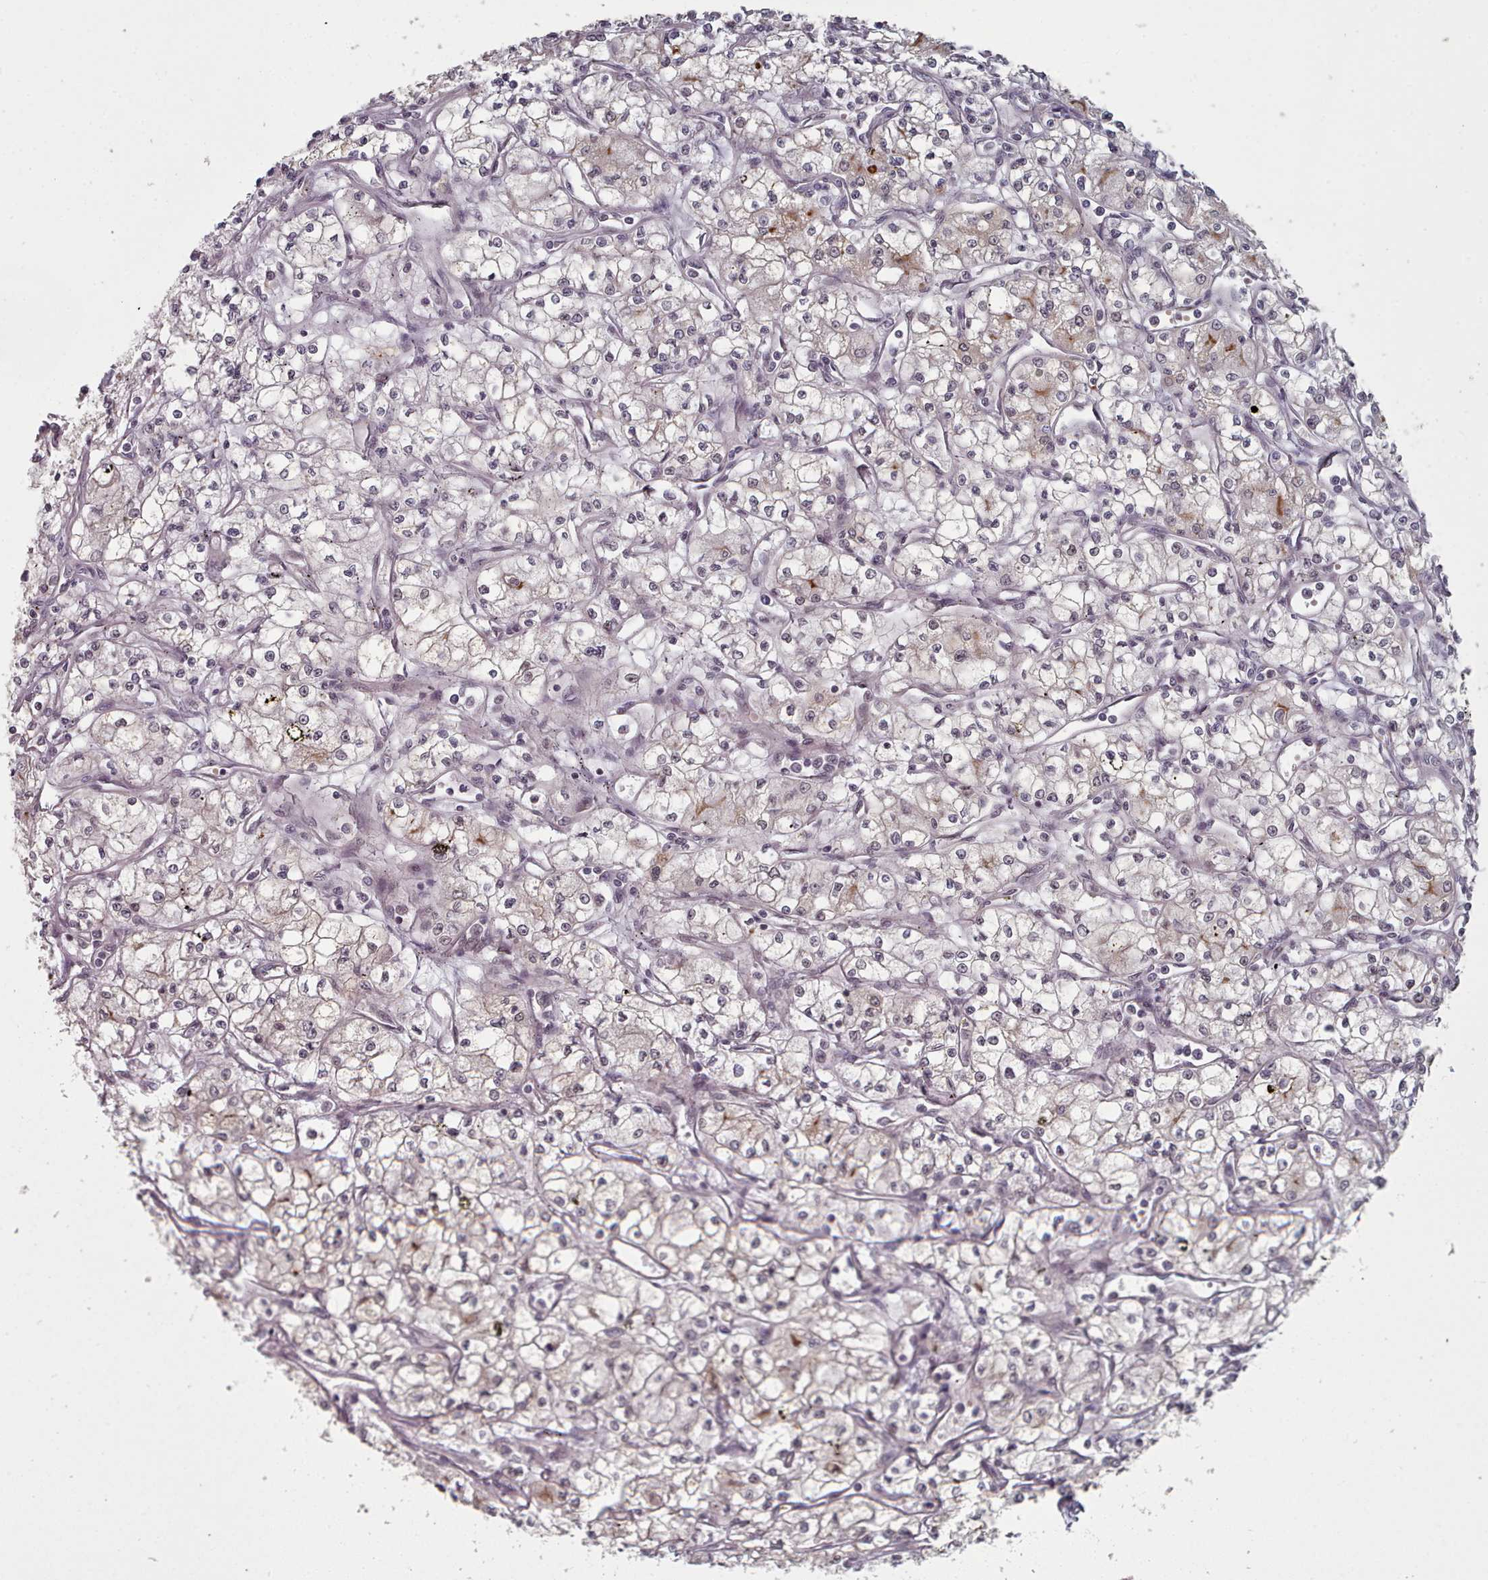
{"staining": {"intensity": "negative", "quantity": "none", "location": "none"}, "tissue": "renal cancer", "cell_type": "Tumor cells", "image_type": "cancer", "snomed": [{"axis": "morphology", "description": "Adenocarcinoma, NOS"}, {"axis": "topography", "description": "Kidney"}], "caption": "An immunohistochemistry histopathology image of renal cancer is shown. There is no staining in tumor cells of renal cancer.", "gene": "HYAL3", "patient": {"sex": "male", "age": 59}}